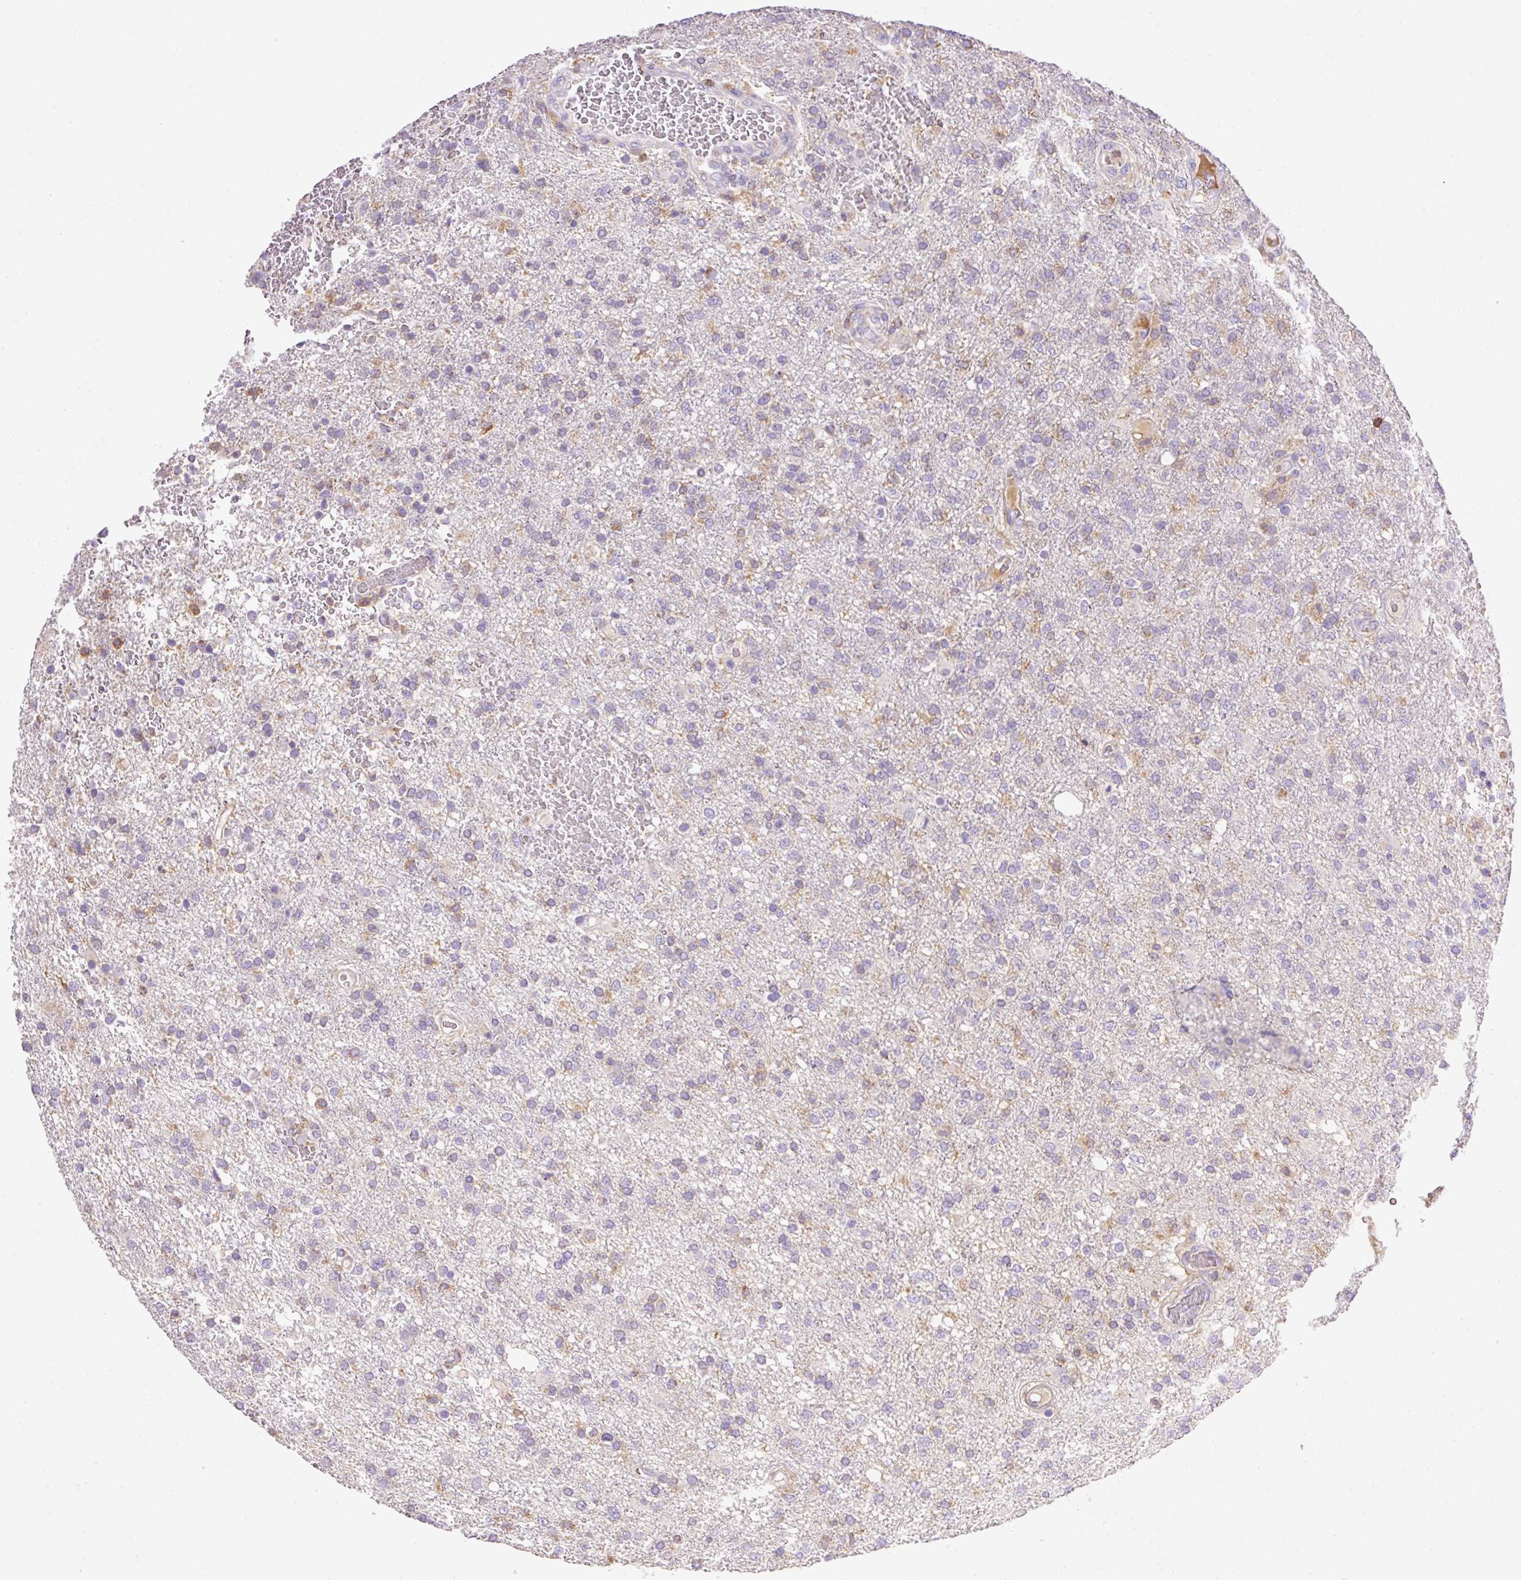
{"staining": {"intensity": "negative", "quantity": "none", "location": "none"}, "tissue": "glioma", "cell_type": "Tumor cells", "image_type": "cancer", "snomed": [{"axis": "morphology", "description": "Glioma, malignant, High grade"}, {"axis": "topography", "description": "Brain"}], "caption": "A photomicrograph of human malignant glioma (high-grade) is negative for staining in tumor cells.", "gene": "IMMT", "patient": {"sex": "female", "age": 74}}